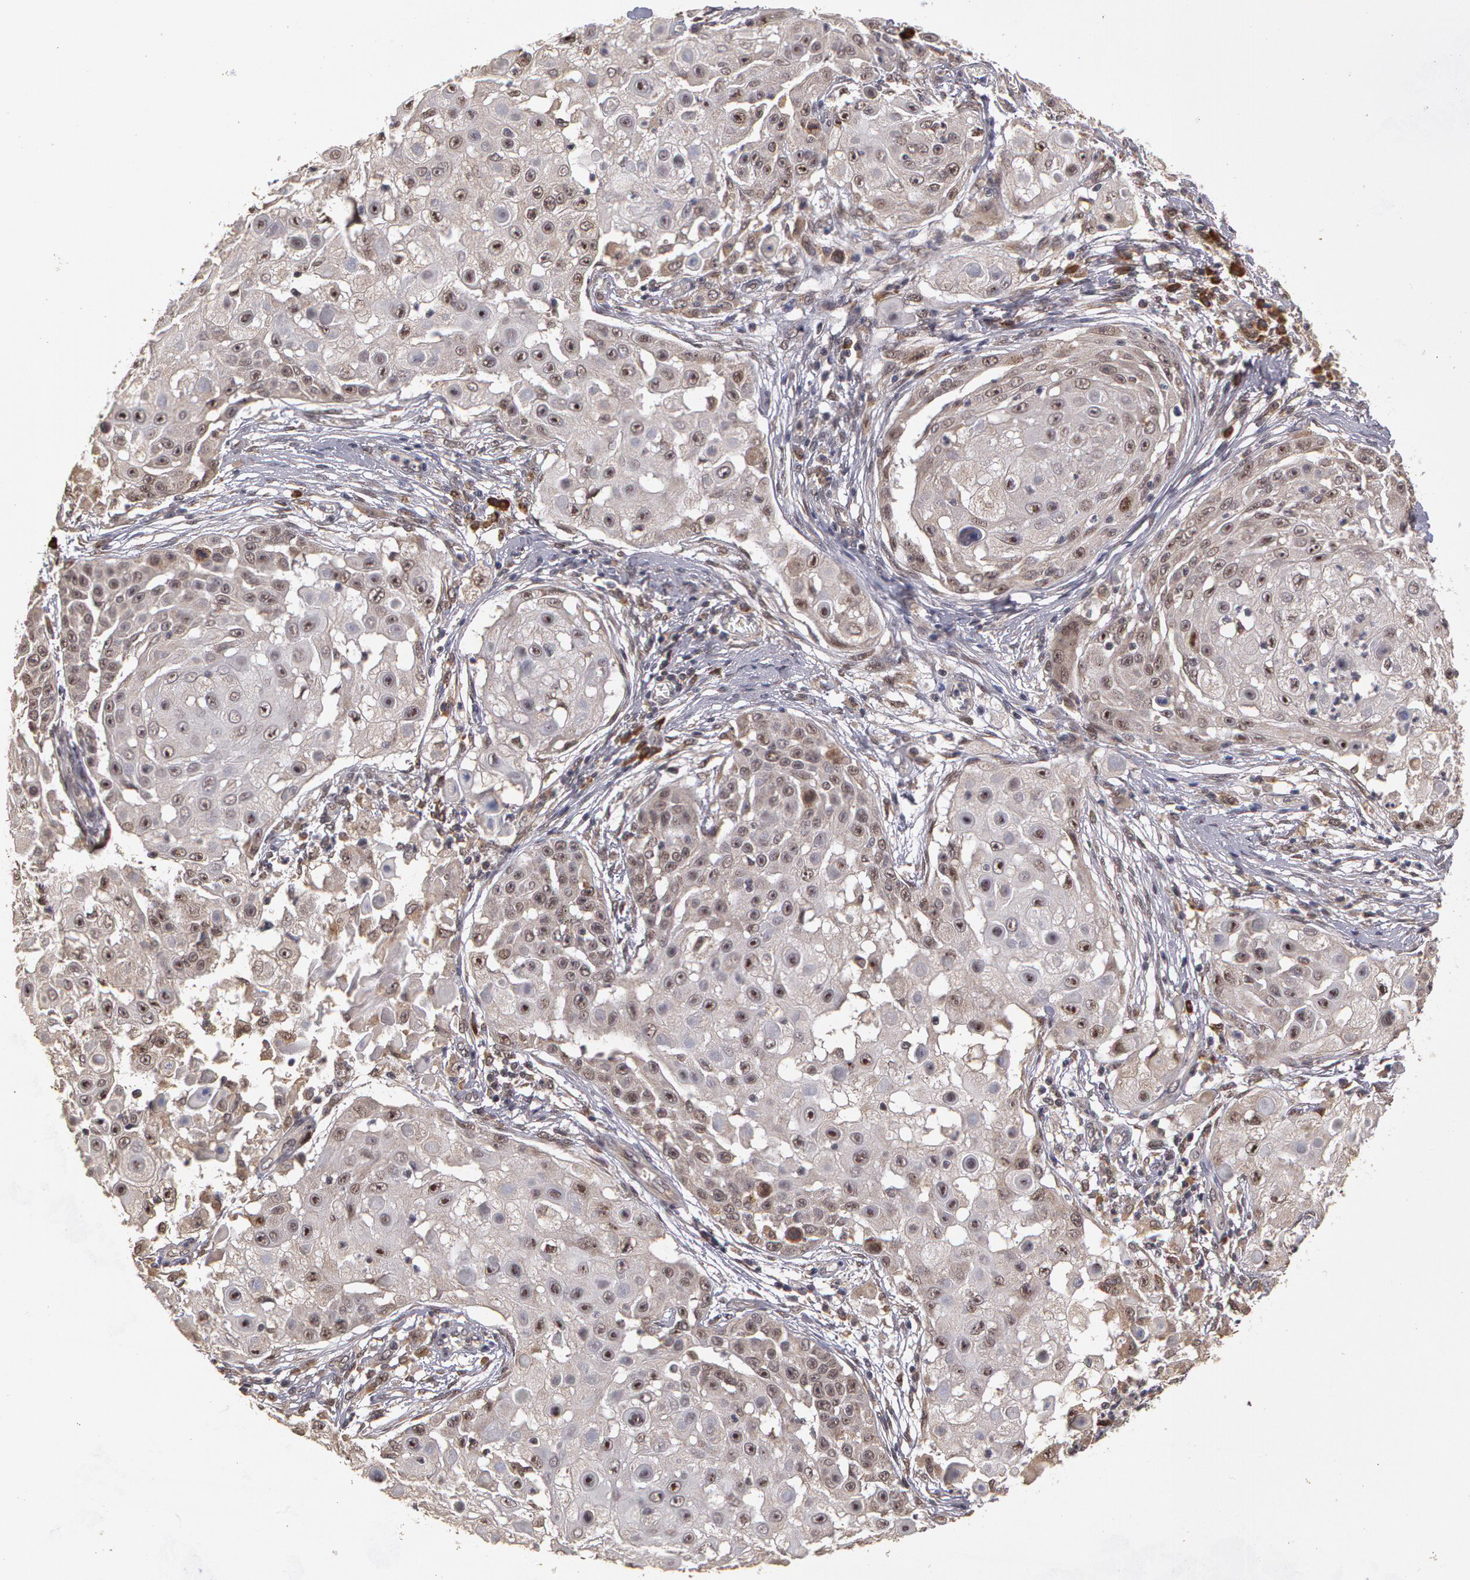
{"staining": {"intensity": "weak", "quantity": ">75%", "location": "cytoplasmic/membranous"}, "tissue": "skin cancer", "cell_type": "Tumor cells", "image_type": "cancer", "snomed": [{"axis": "morphology", "description": "Squamous cell carcinoma, NOS"}, {"axis": "topography", "description": "Skin"}], "caption": "Immunohistochemical staining of skin squamous cell carcinoma exhibits weak cytoplasmic/membranous protein staining in about >75% of tumor cells.", "gene": "GLIS1", "patient": {"sex": "female", "age": 57}}